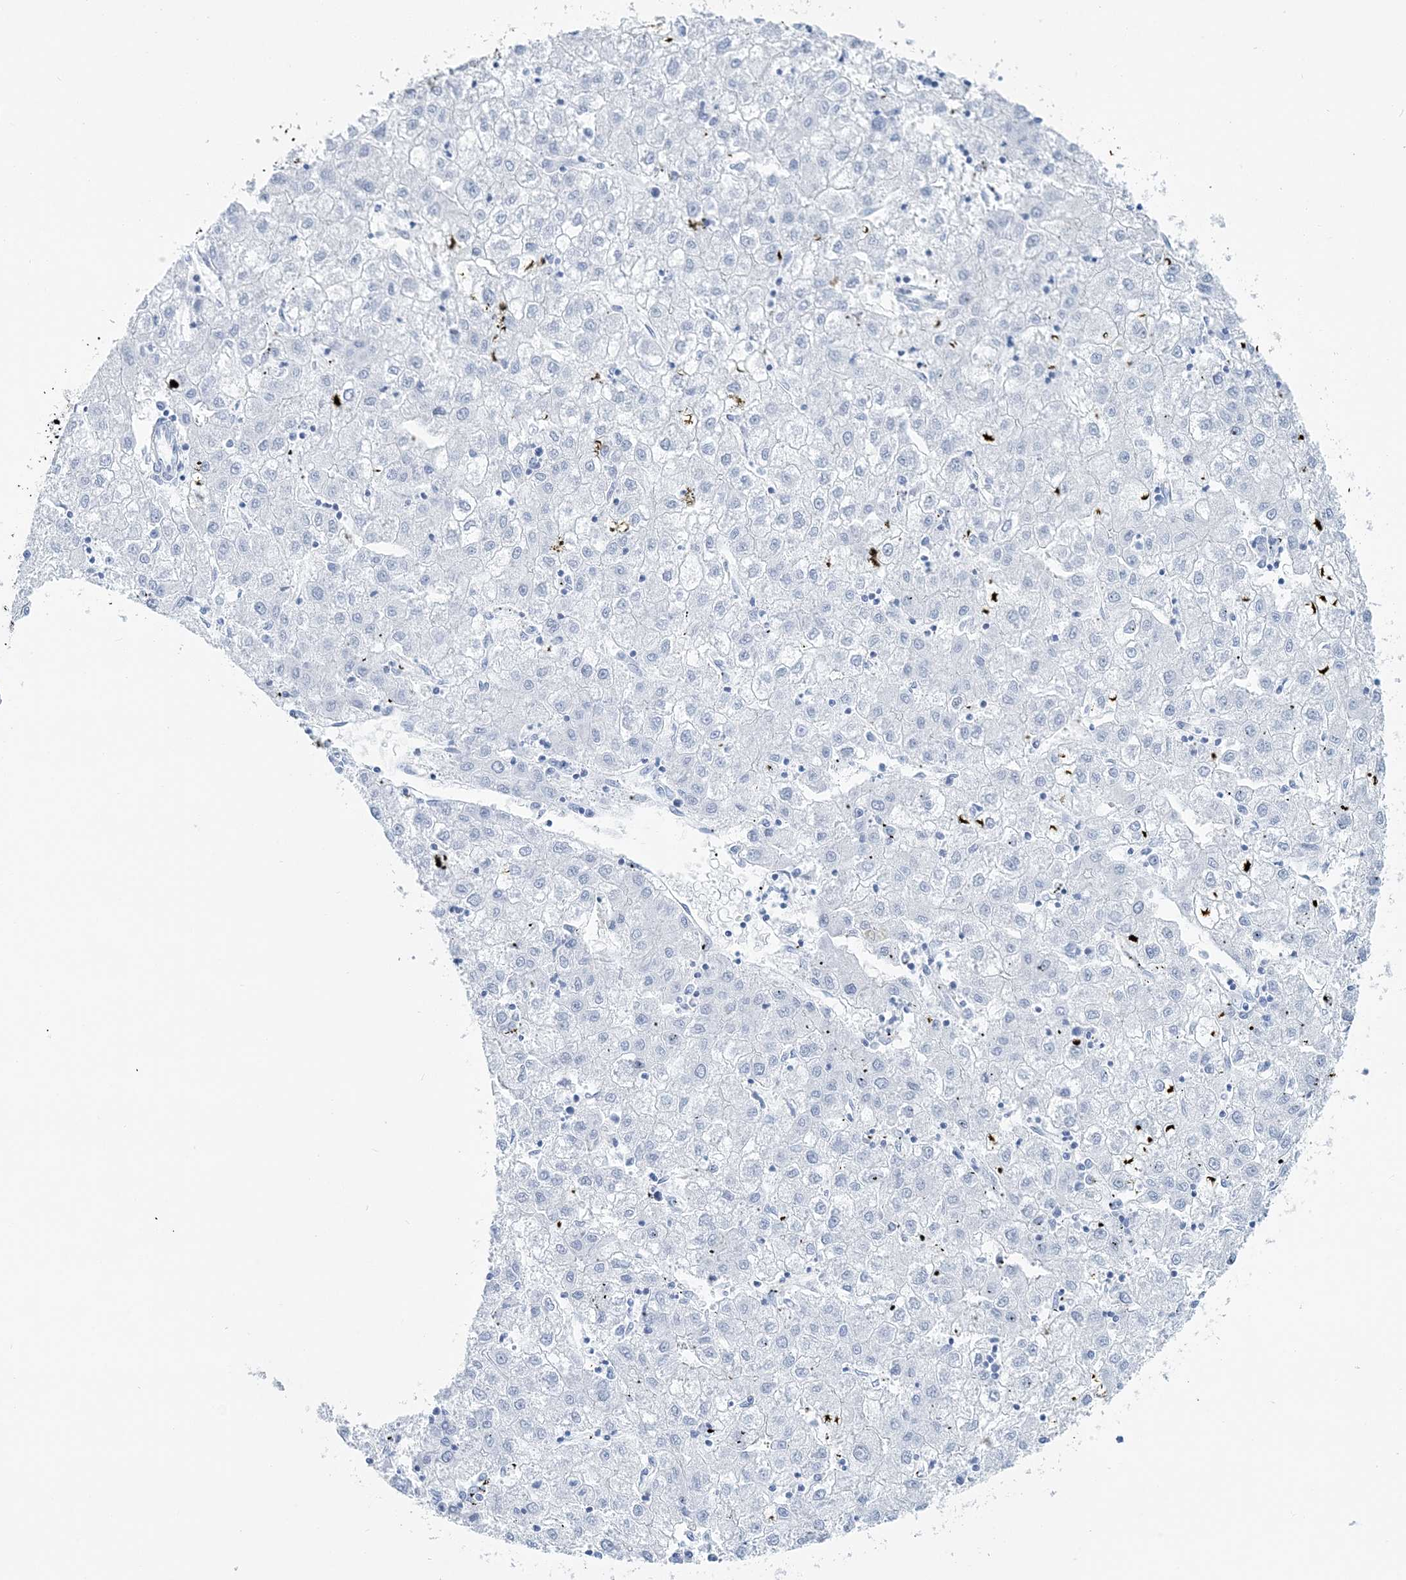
{"staining": {"intensity": "negative", "quantity": "none", "location": "none"}, "tissue": "liver cancer", "cell_type": "Tumor cells", "image_type": "cancer", "snomed": [{"axis": "morphology", "description": "Carcinoma, Hepatocellular, NOS"}, {"axis": "topography", "description": "Liver"}], "caption": "The micrograph shows no significant positivity in tumor cells of liver cancer (hepatocellular carcinoma).", "gene": "NKX6-1", "patient": {"sex": "male", "age": 72}}